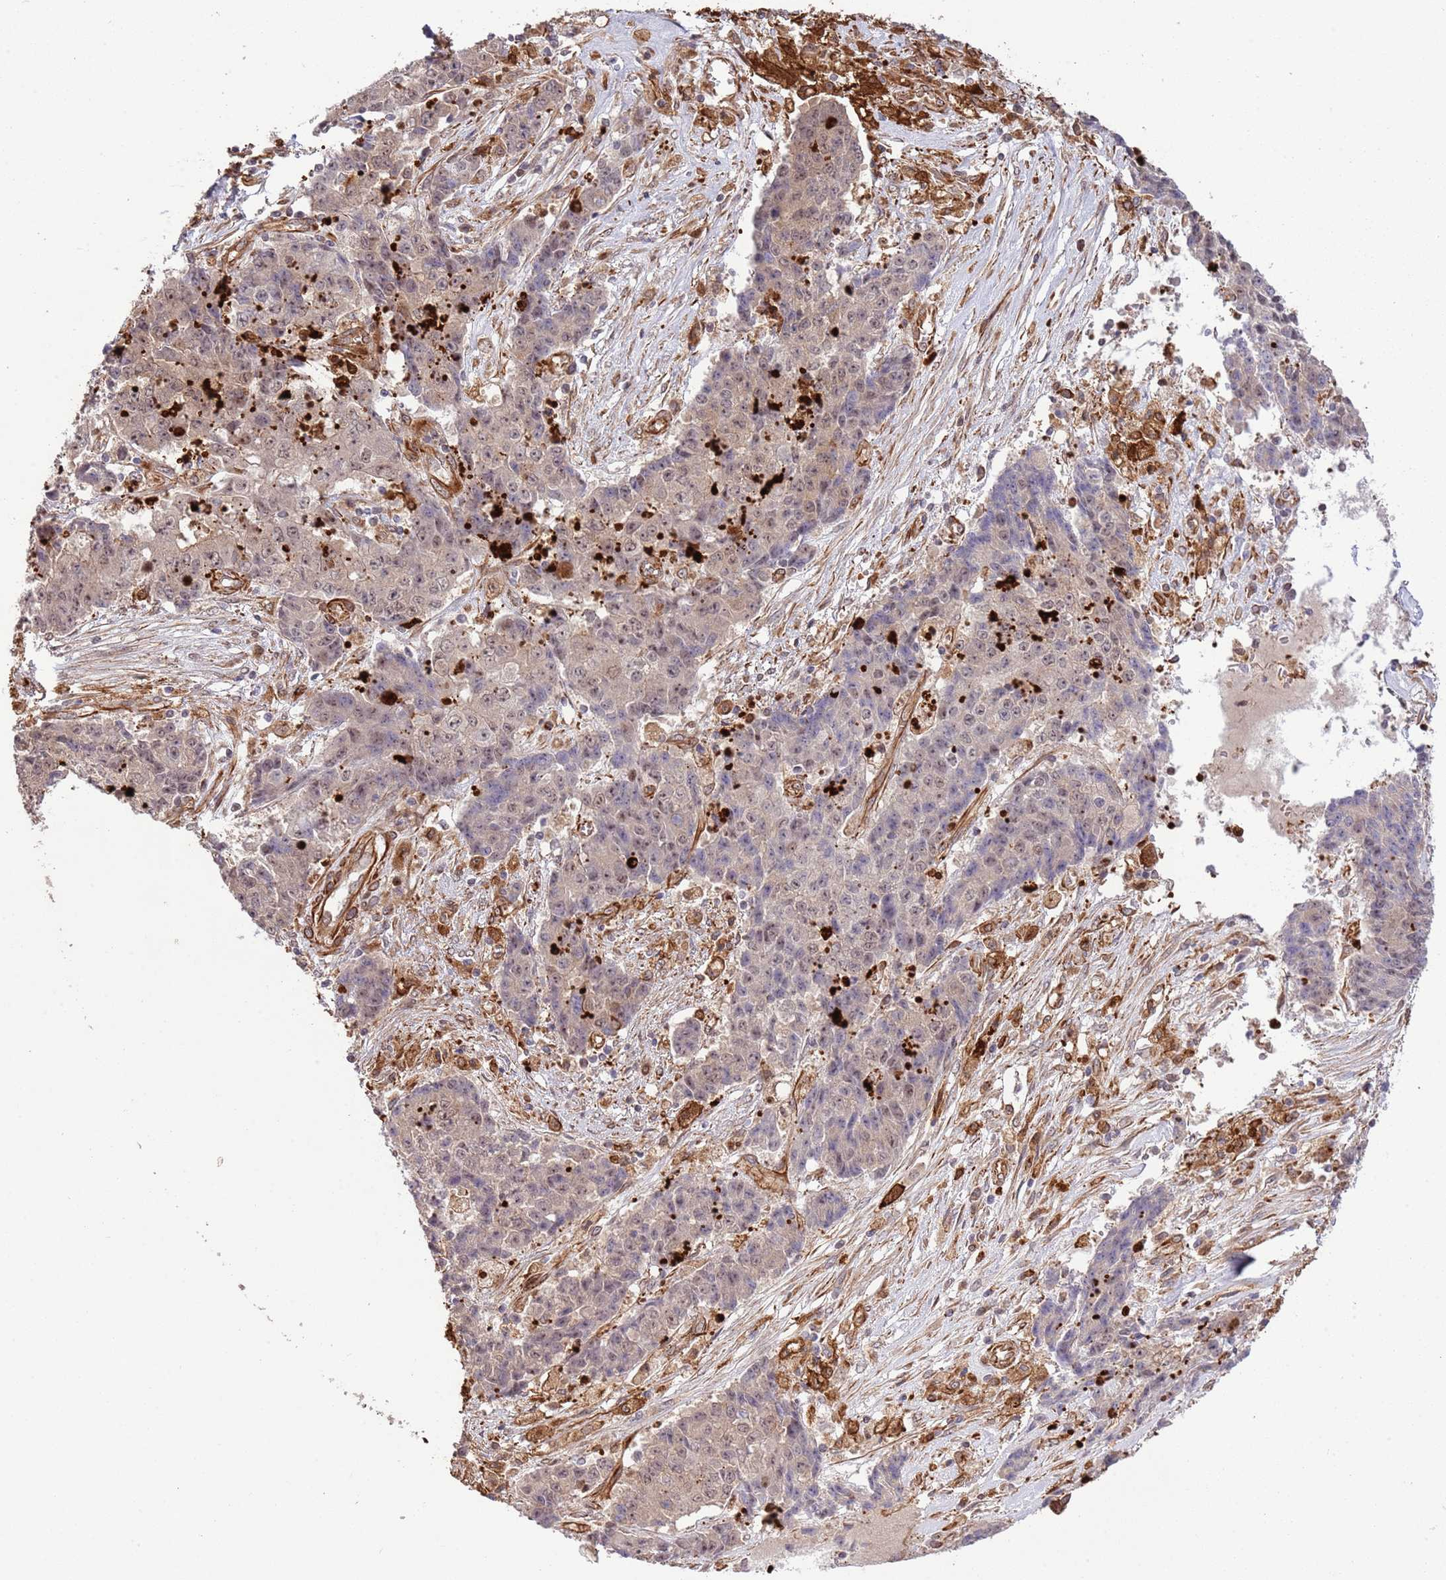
{"staining": {"intensity": "weak", "quantity": "<25%", "location": "nuclear"}, "tissue": "ovarian cancer", "cell_type": "Tumor cells", "image_type": "cancer", "snomed": [{"axis": "morphology", "description": "Carcinoma, endometroid"}, {"axis": "topography", "description": "Ovary"}], "caption": "A micrograph of ovarian cancer stained for a protein exhibits no brown staining in tumor cells.", "gene": "NEK3", "patient": {"sex": "female", "age": 42}}